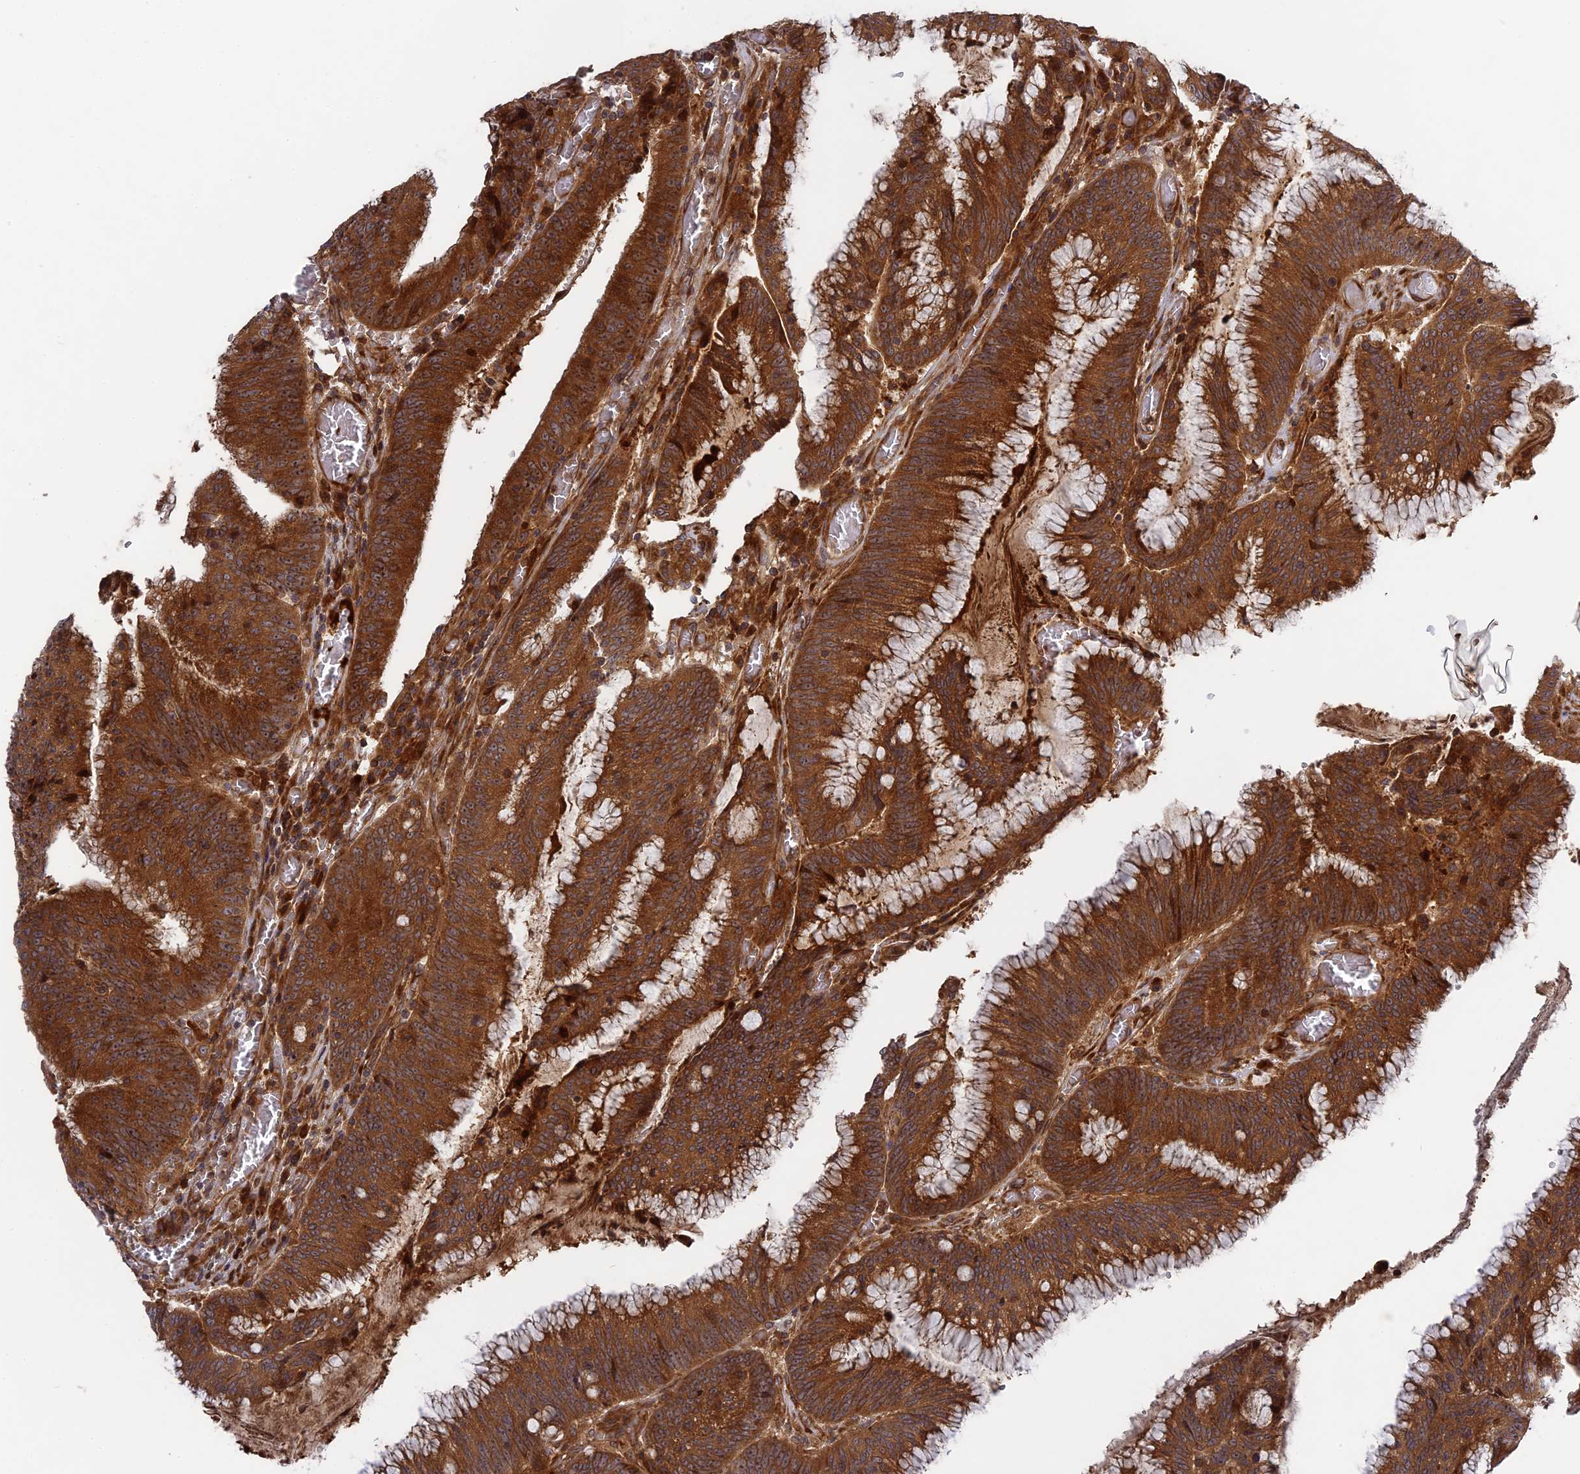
{"staining": {"intensity": "strong", "quantity": ">75%", "location": "cytoplasmic/membranous"}, "tissue": "colorectal cancer", "cell_type": "Tumor cells", "image_type": "cancer", "snomed": [{"axis": "morphology", "description": "Adenocarcinoma, NOS"}, {"axis": "topography", "description": "Rectum"}], "caption": "A high-resolution histopathology image shows IHC staining of colorectal cancer, which shows strong cytoplasmic/membranous staining in about >75% of tumor cells.", "gene": "TMUB2", "patient": {"sex": "female", "age": 77}}